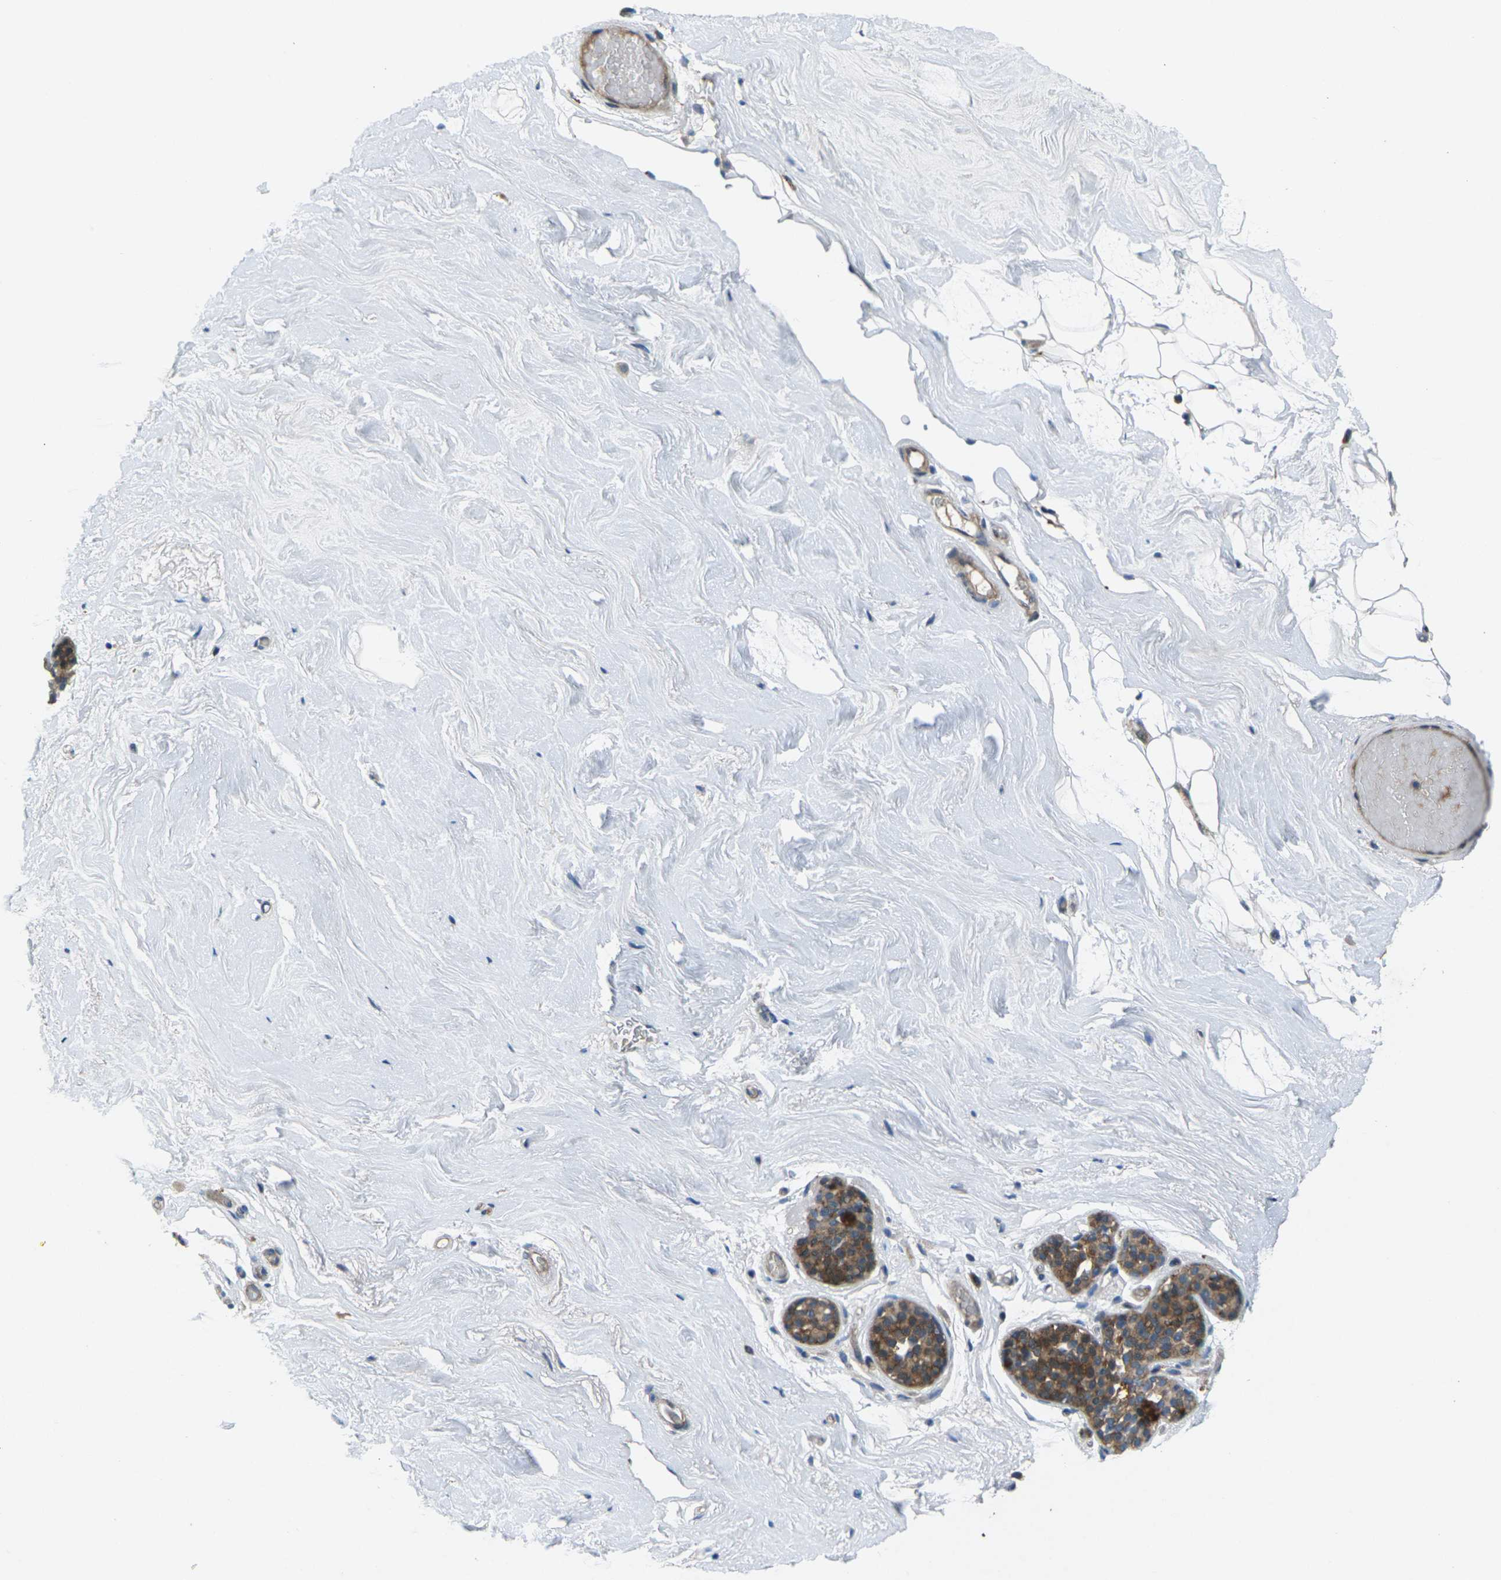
{"staining": {"intensity": "negative", "quantity": "none", "location": "none"}, "tissue": "breast", "cell_type": "Adipocytes", "image_type": "normal", "snomed": [{"axis": "morphology", "description": "Normal tissue, NOS"}, {"axis": "topography", "description": "Breast"}], "caption": "Immunohistochemistry (IHC) photomicrograph of benign breast: breast stained with DAB shows no significant protein staining in adipocytes.", "gene": "EDNRA", "patient": {"sex": "female", "age": 75}}